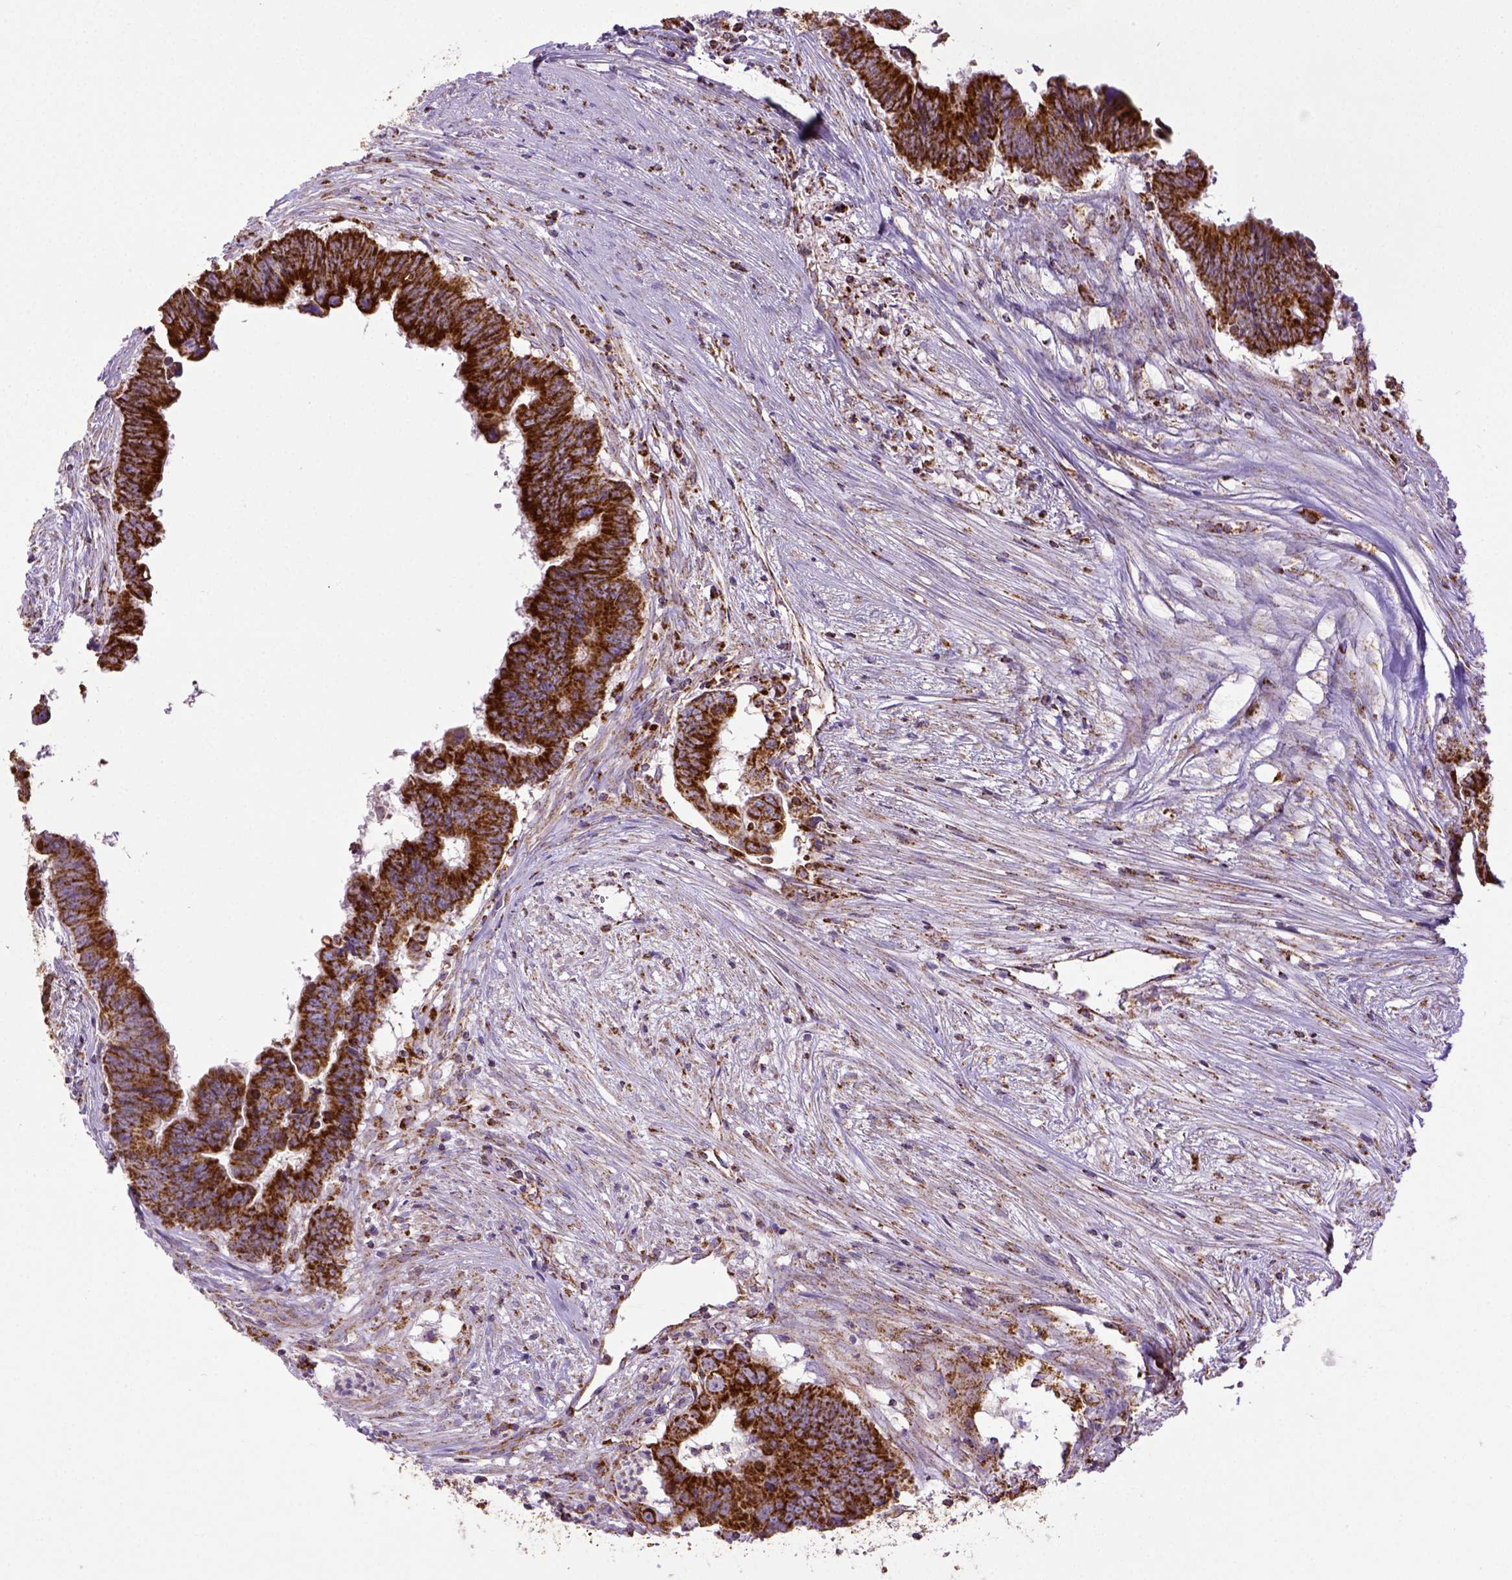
{"staining": {"intensity": "moderate", "quantity": ">75%", "location": "cytoplasmic/membranous"}, "tissue": "colorectal cancer", "cell_type": "Tumor cells", "image_type": "cancer", "snomed": [{"axis": "morphology", "description": "Adenocarcinoma, NOS"}, {"axis": "topography", "description": "Colon"}], "caption": "Immunohistochemical staining of colorectal cancer reveals medium levels of moderate cytoplasmic/membranous protein expression in approximately >75% of tumor cells. The staining is performed using DAB (3,3'-diaminobenzidine) brown chromogen to label protein expression. The nuclei are counter-stained blue using hematoxylin.", "gene": "MT-CO1", "patient": {"sex": "female", "age": 82}}